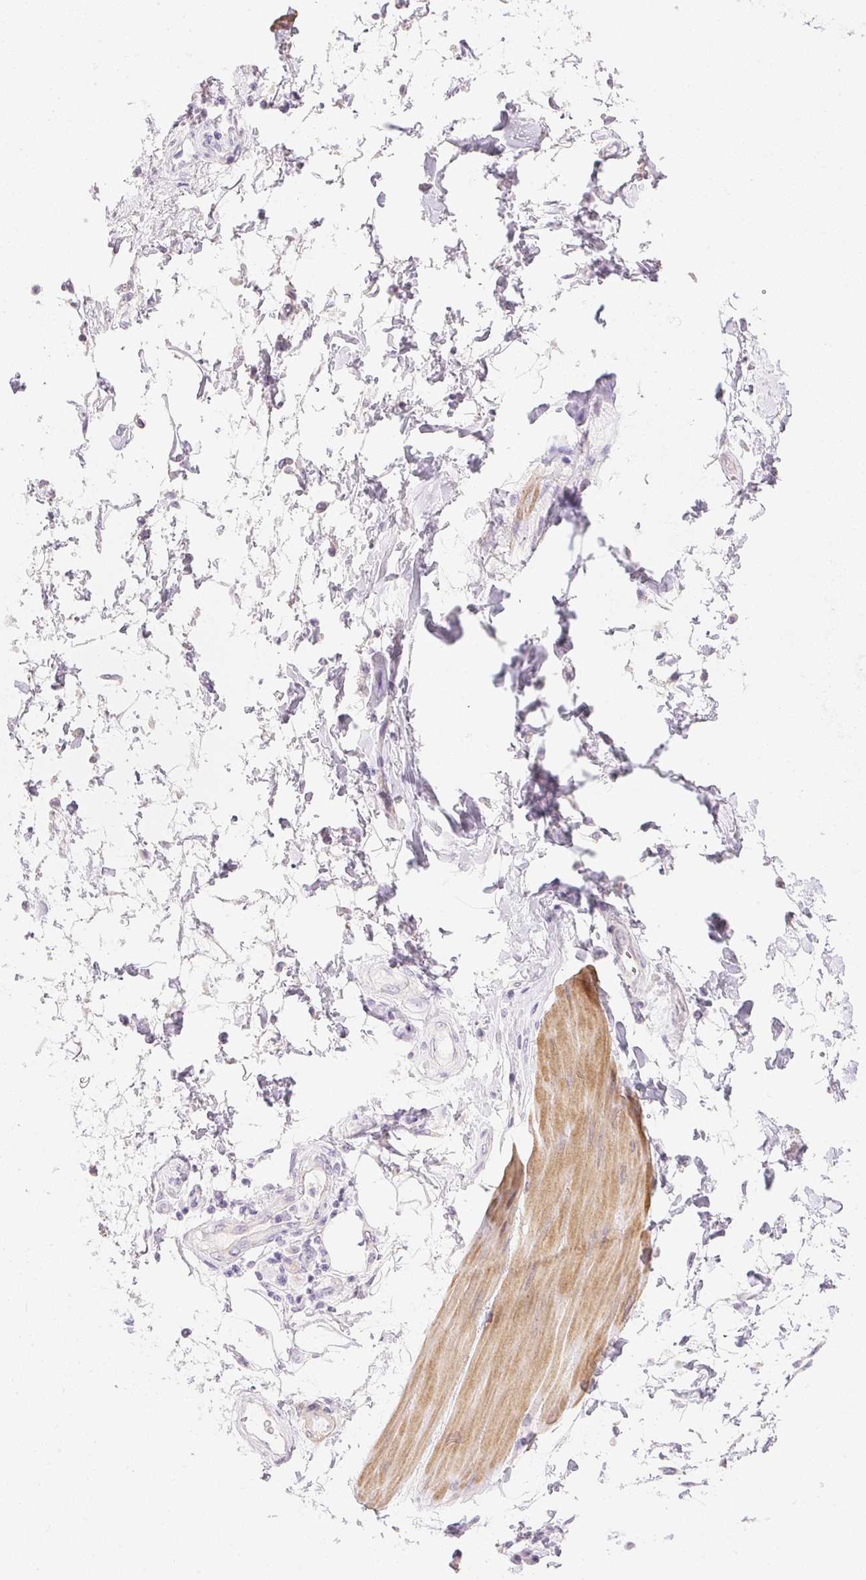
{"staining": {"intensity": "negative", "quantity": "none", "location": "none"}, "tissue": "adipose tissue", "cell_type": "Adipocytes", "image_type": "normal", "snomed": [{"axis": "morphology", "description": "Normal tissue, NOS"}, {"axis": "topography", "description": "Urinary bladder"}, {"axis": "topography", "description": "Peripheral nerve tissue"}], "caption": "DAB (3,3'-diaminobenzidine) immunohistochemical staining of unremarkable human adipose tissue reveals no significant positivity in adipocytes. (Immunohistochemistry, brightfield microscopy, high magnification).", "gene": "KCNE2", "patient": {"sex": "female", "age": 60}}